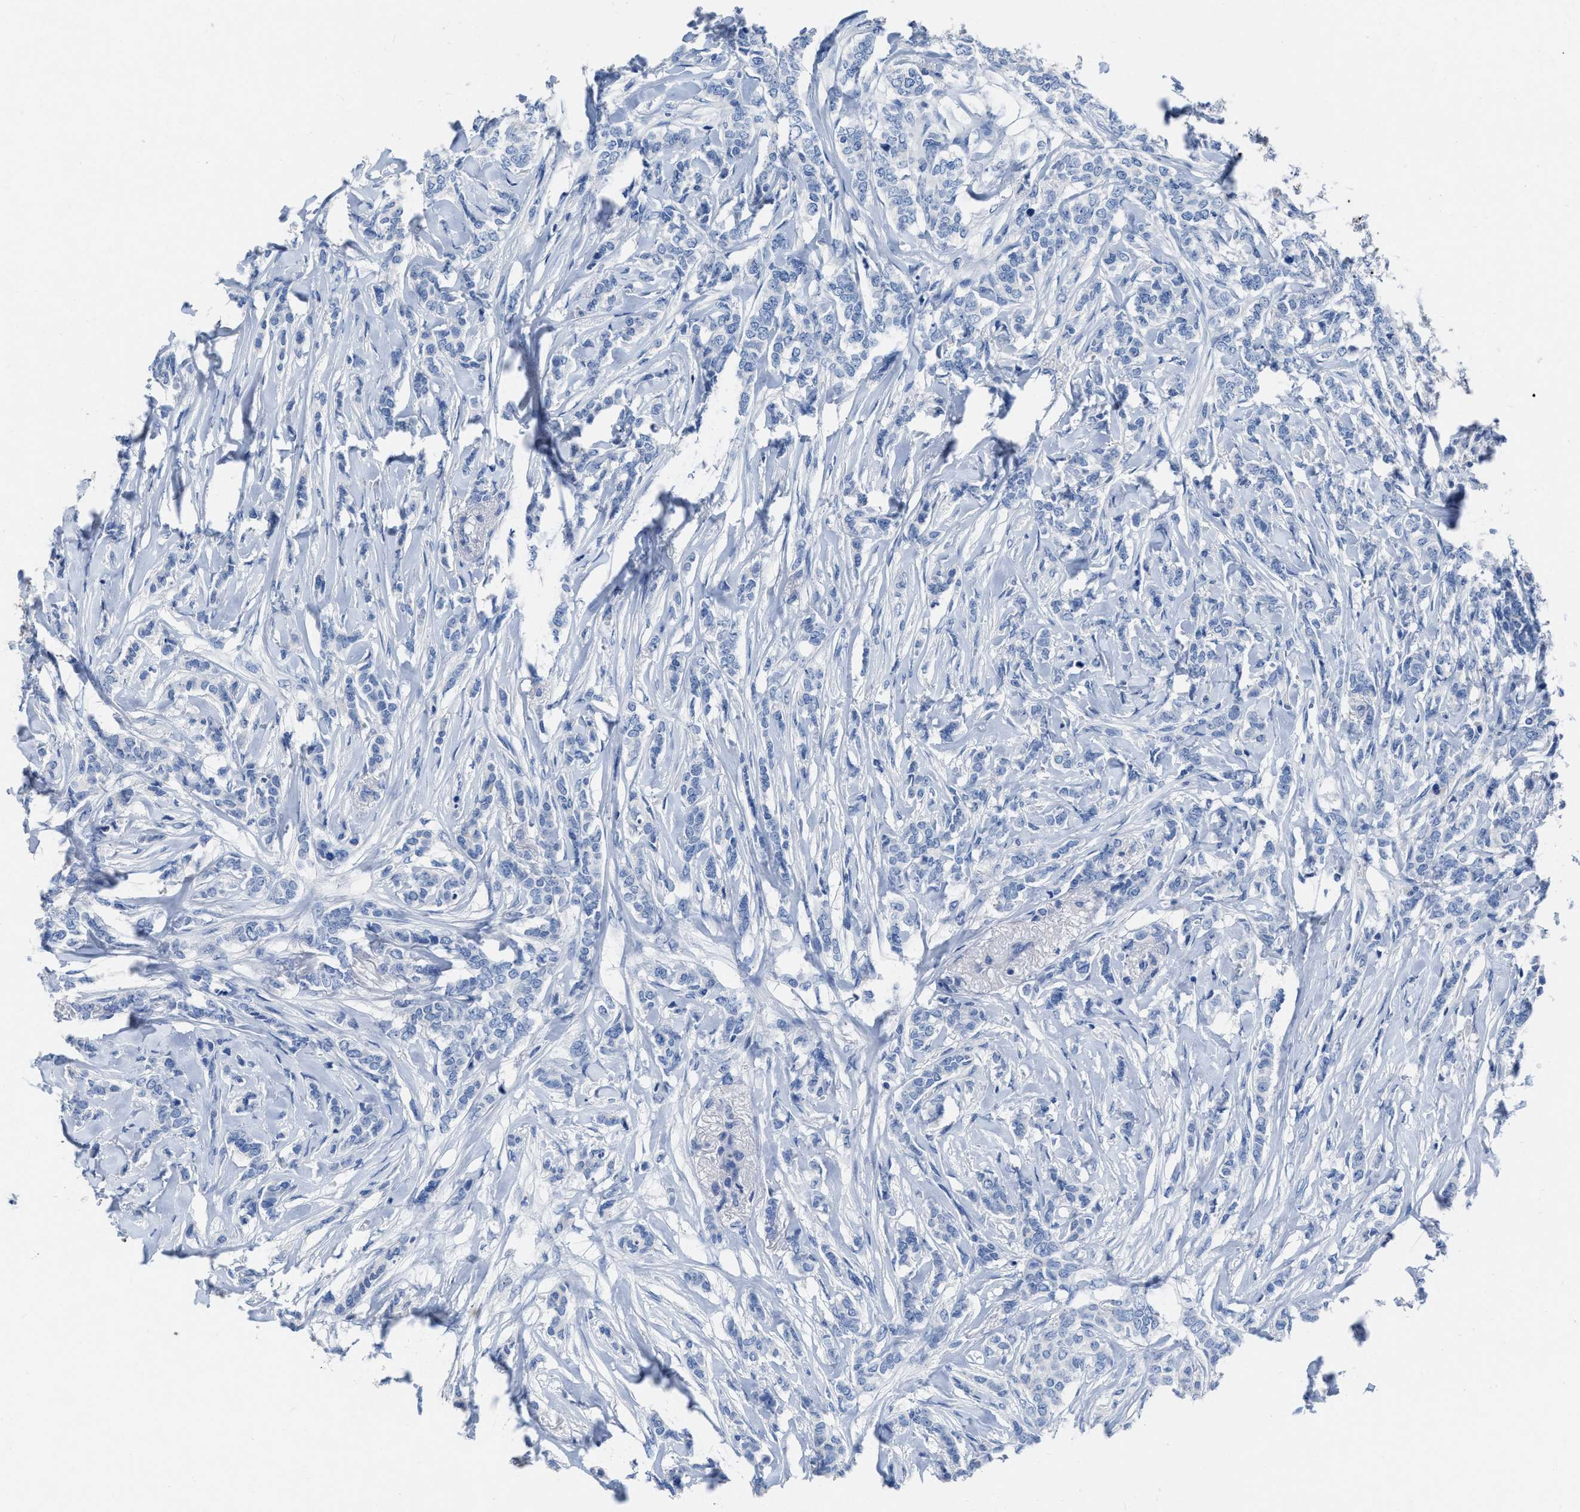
{"staining": {"intensity": "negative", "quantity": "none", "location": "none"}, "tissue": "breast cancer", "cell_type": "Tumor cells", "image_type": "cancer", "snomed": [{"axis": "morphology", "description": "Lobular carcinoma"}, {"axis": "topography", "description": "Skin"}, {"axis": "topography", "description": "Breast"}], "caption": "Immunohistochemistry (IHC) of human breast lobular carcinoma exhibits no positivity in tumor cells.", "gene": "CEACAM5", "patient": {"sex": "female", "age": 46}}